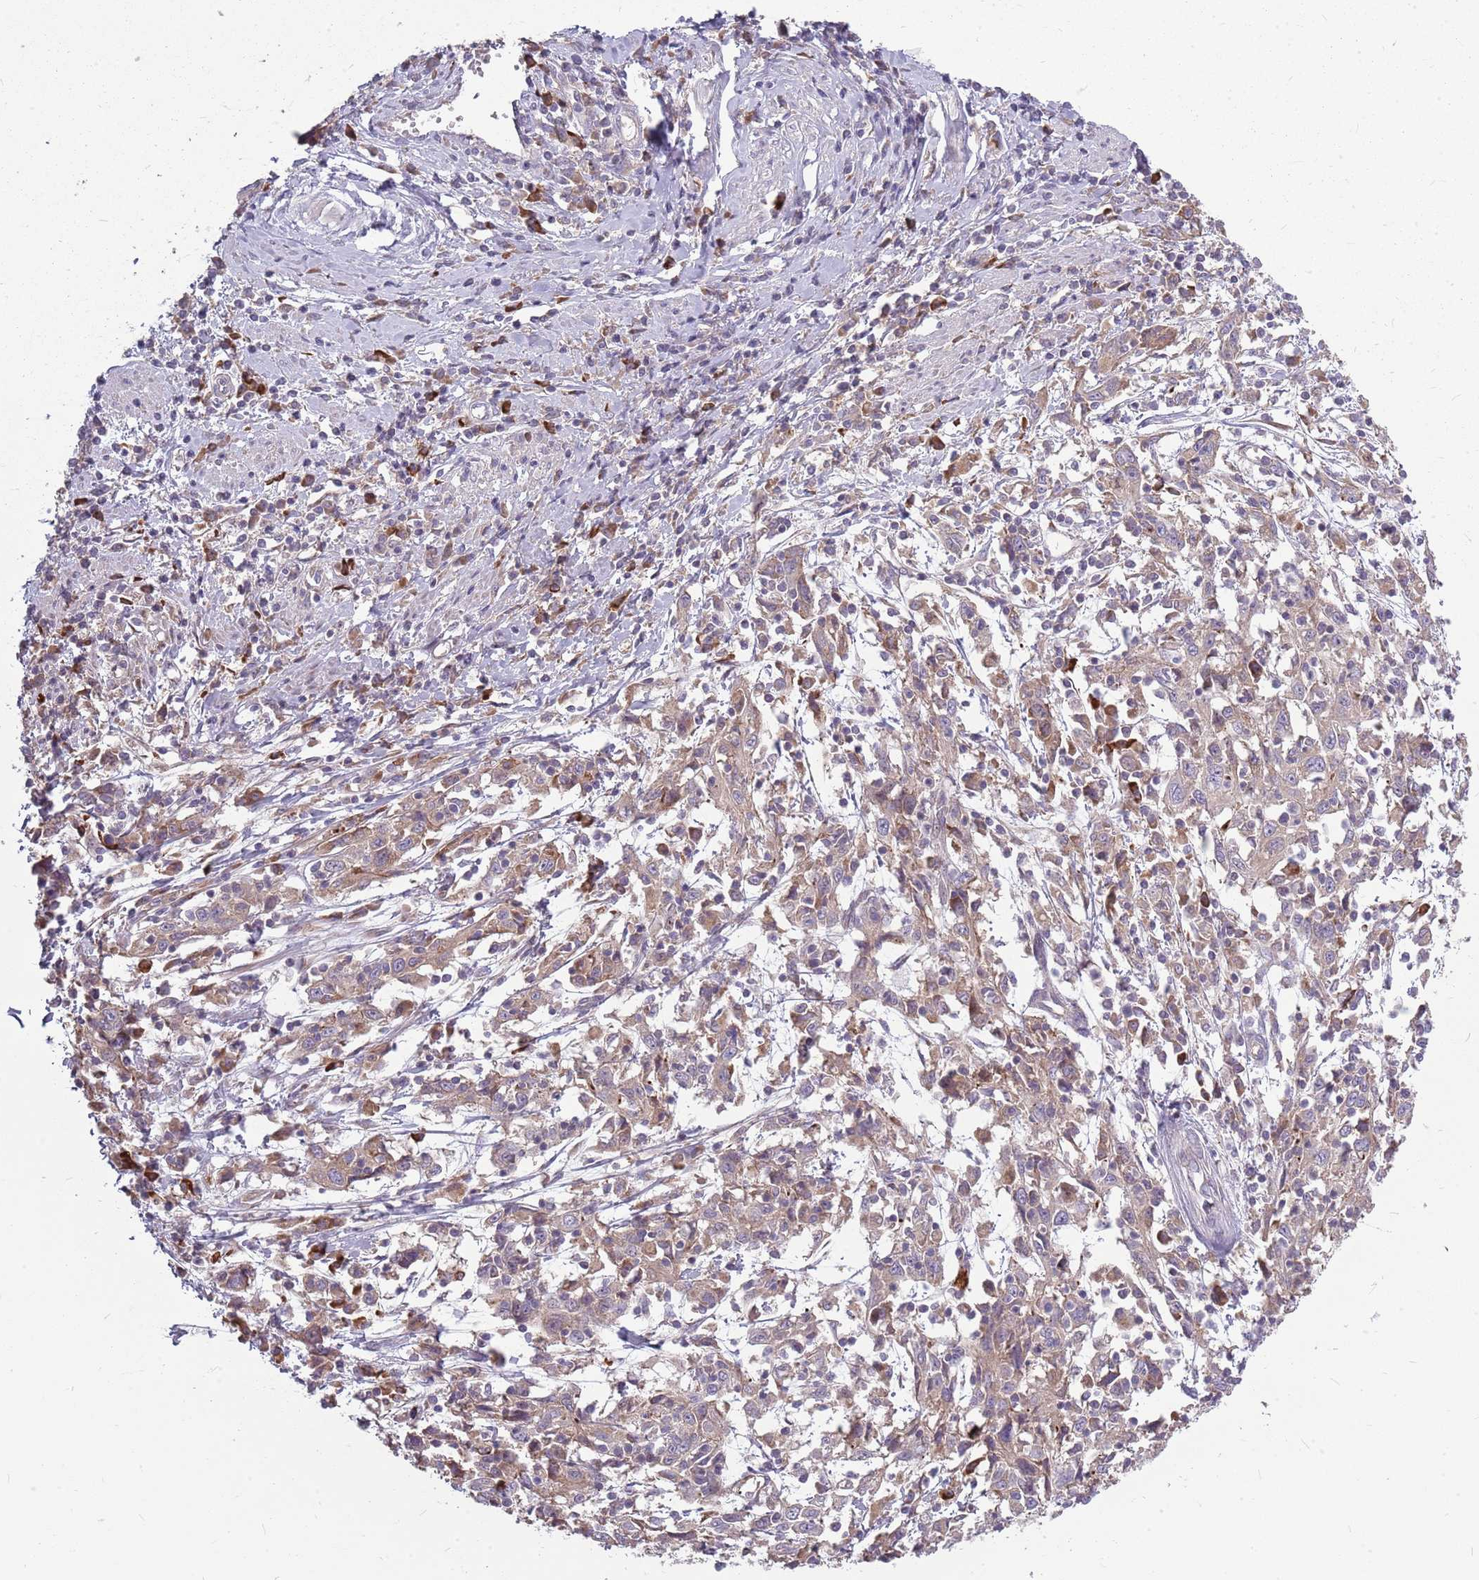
{"staining": {"intensity": "weak", "quantity": "25%-75%", "location": "cytoplasmic/membranous"}, "tissue": "cervical cancer", "cell_type": "Tumor cells", "image_type": "cancer", "snomed": [{"axis": "morphology", "description": "Squamous cell carcinoma, NOS"}, {"axis": "topography", "description": "Cervix"}], "caption": "Squamous cell carcinoma (cervical) was stained to show a protein in brown. There is low levels of weak cytoplasmic/membranous staining in about 25%-75% of tumor cells.", "gene": "PPP1R27", "patient": {"sex": "female", "age": 46}}